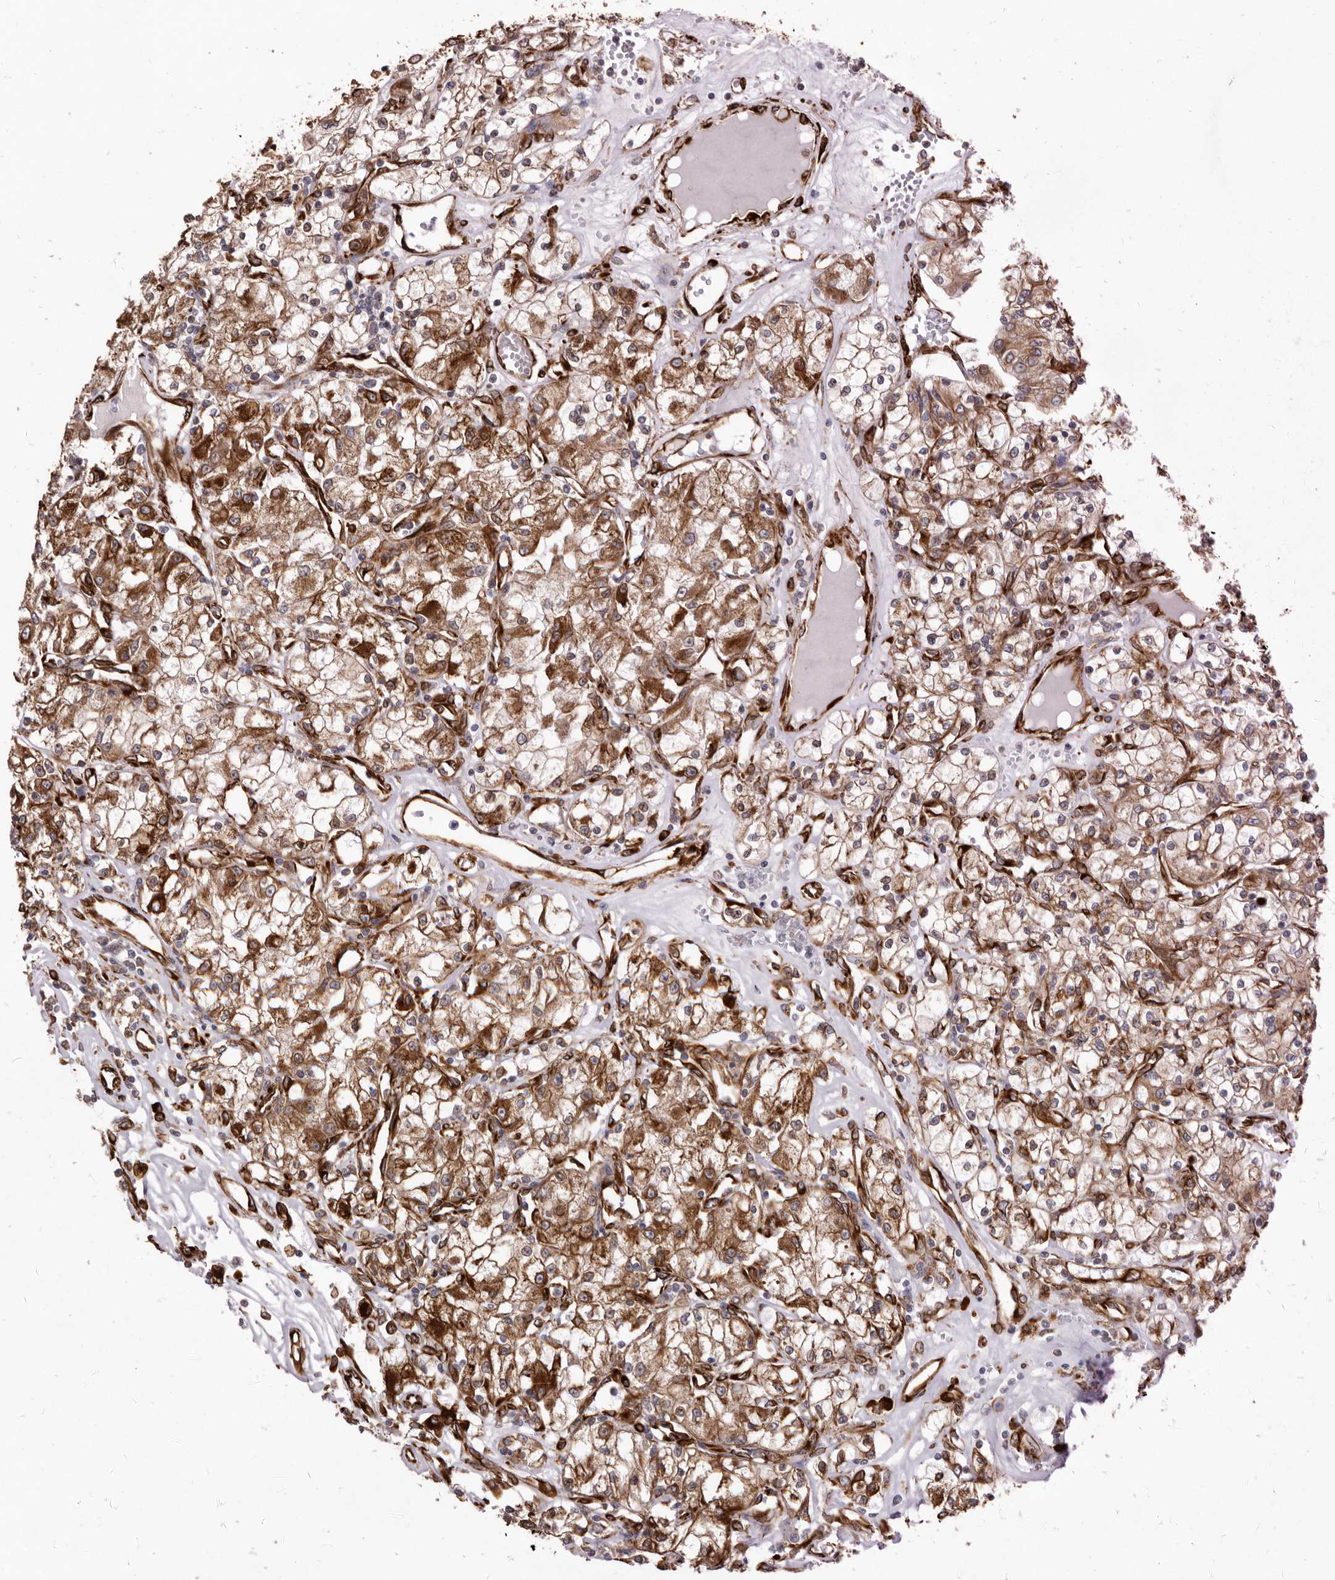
{"staining": {"intensity": "moderate", "quantity": ">75%", "location": "cytoplasmic/membranous"}, "tissue": "renal cancer", "cell_type": "Tumor cells", "image_type": "cancer", "snomed": [{"axis": "morphology", "description": "Adenocarcinoma, NOS"}, {"axis": "topography", "description": "Kidney"}], "caption": "Immunohistochemical staining of human adenocarcinoma (renal) reveals medium levels of moderate cytoplasmic/membranous staining in approximately >75% of tumor cells.", "gene": "WDTC1", "patient": {"sex": "female", "age": 59}}